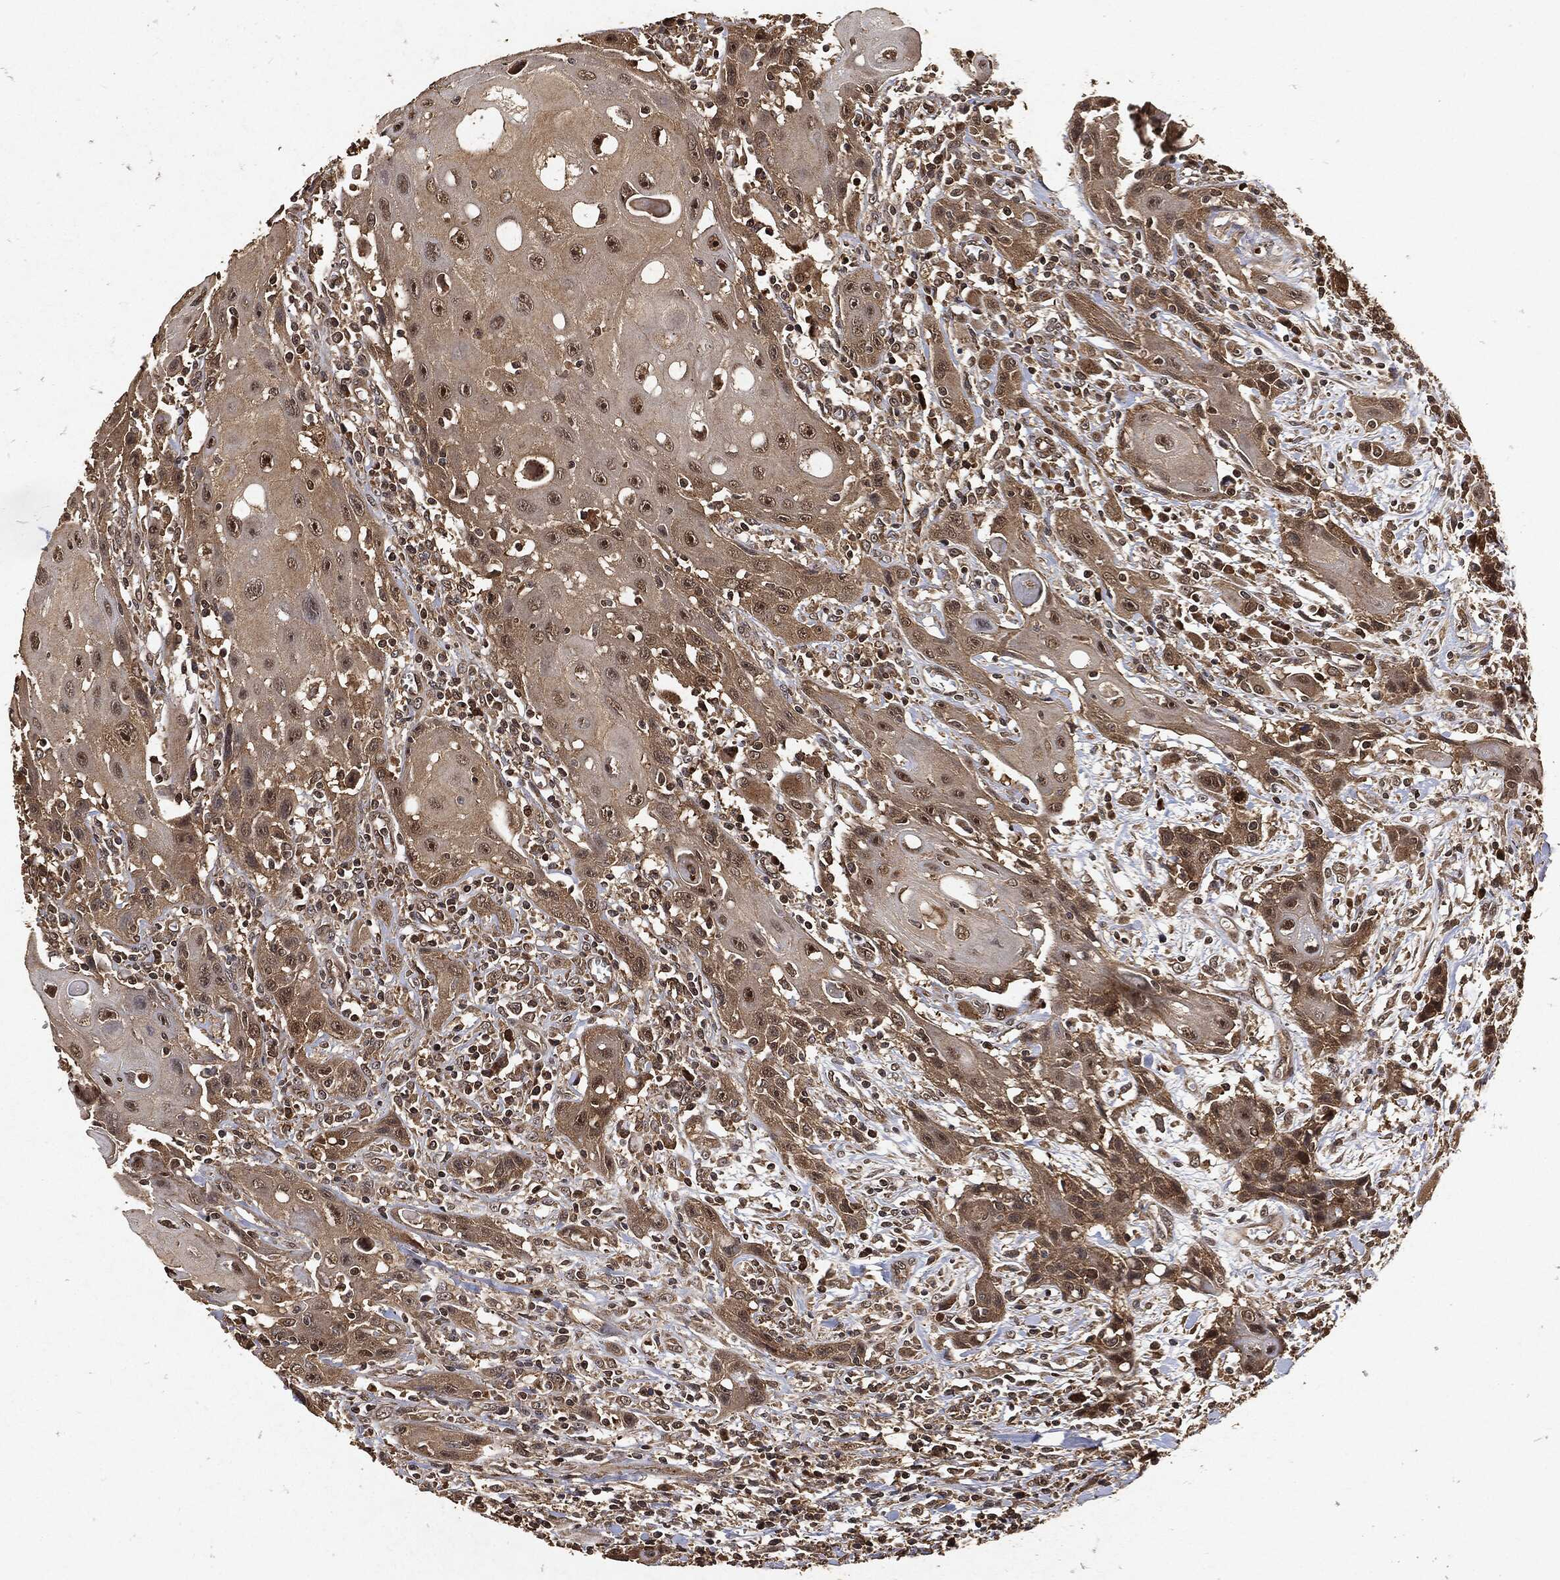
{"staining": {"intensity": "weak", "quantity": ">75%", "location": "cytoplasmic/membranous"}, "tissue": "head and neck cancer", "cell_type": "Tumor cells", "image_type": "cancer", "snomed": [{"axis": "morphology", "description": "Normal tissue, NOS"}, {"axis": "morphology", "description": "Squamous cell carcinoma, NOS"}, {"axis": "topography", "description": "Oral tissue"}, {"axis": "topography", "description": "Head-Neck"}], "caption": "This is an image of immunohistochemistry staining of head and neck squamous cell carcinoma, which shows weak expression in the cytoplasmic/membranous of tumor cells.", "gene": "ZNF226", "patient": {"sex": "male", "age": 71}}